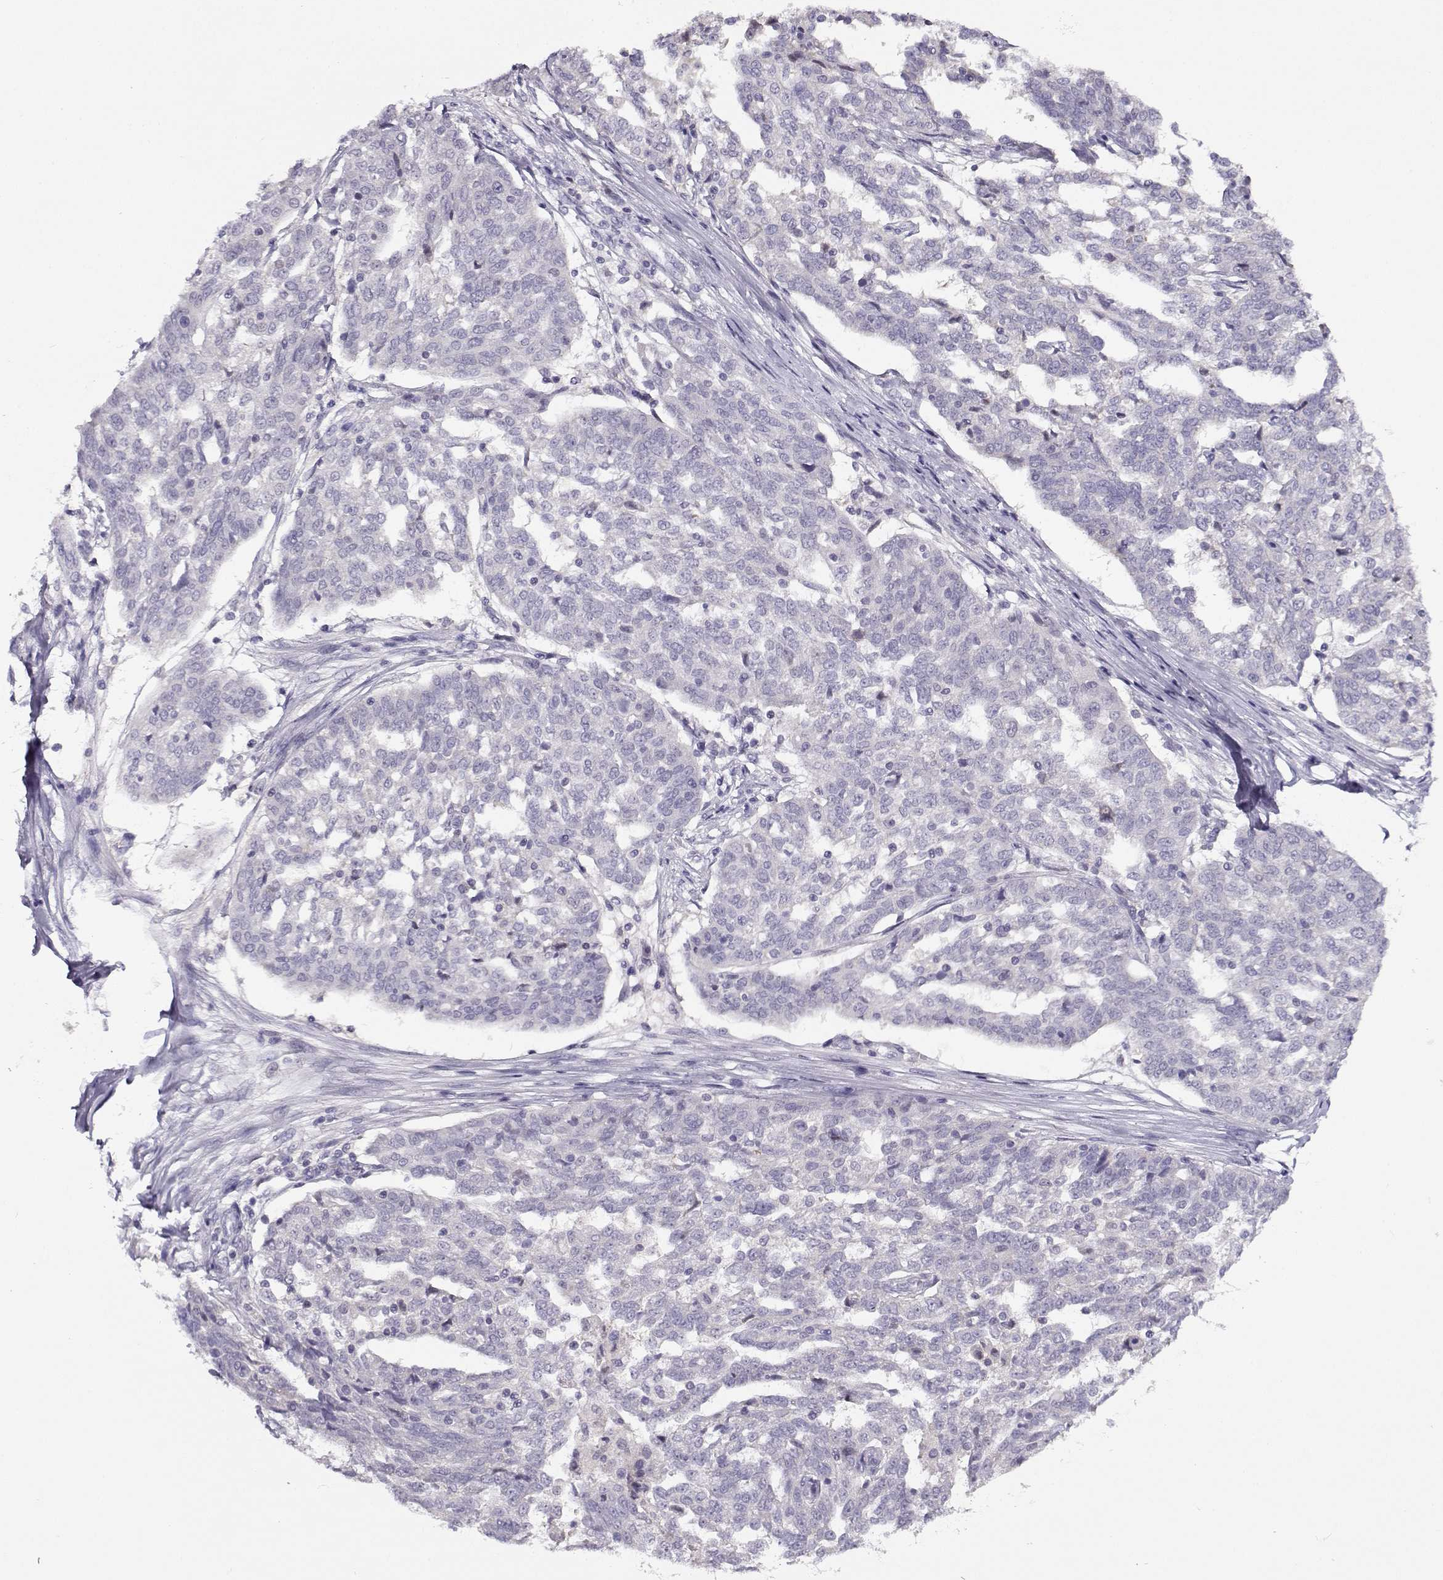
{"staining": {"intensity": "negative", "quantity": "none", "location": "none"}, "tissue": "ovarian cancer", "cell_type": "Tumor cells", "image_type": "cancer", "snomed": [{"axis": "morphology", "description": "Cystadenocarcinoma, serous, NOS"}, {"axis": "topography", "description": "Ovary"}], "caption": "Protein analysis of ovarian cancer (serous cystadenocarcinoma) displays no significant positivity in tumor cells.", "gene": "FEZF1", "patient": {"sex": "female", "age": 67}}